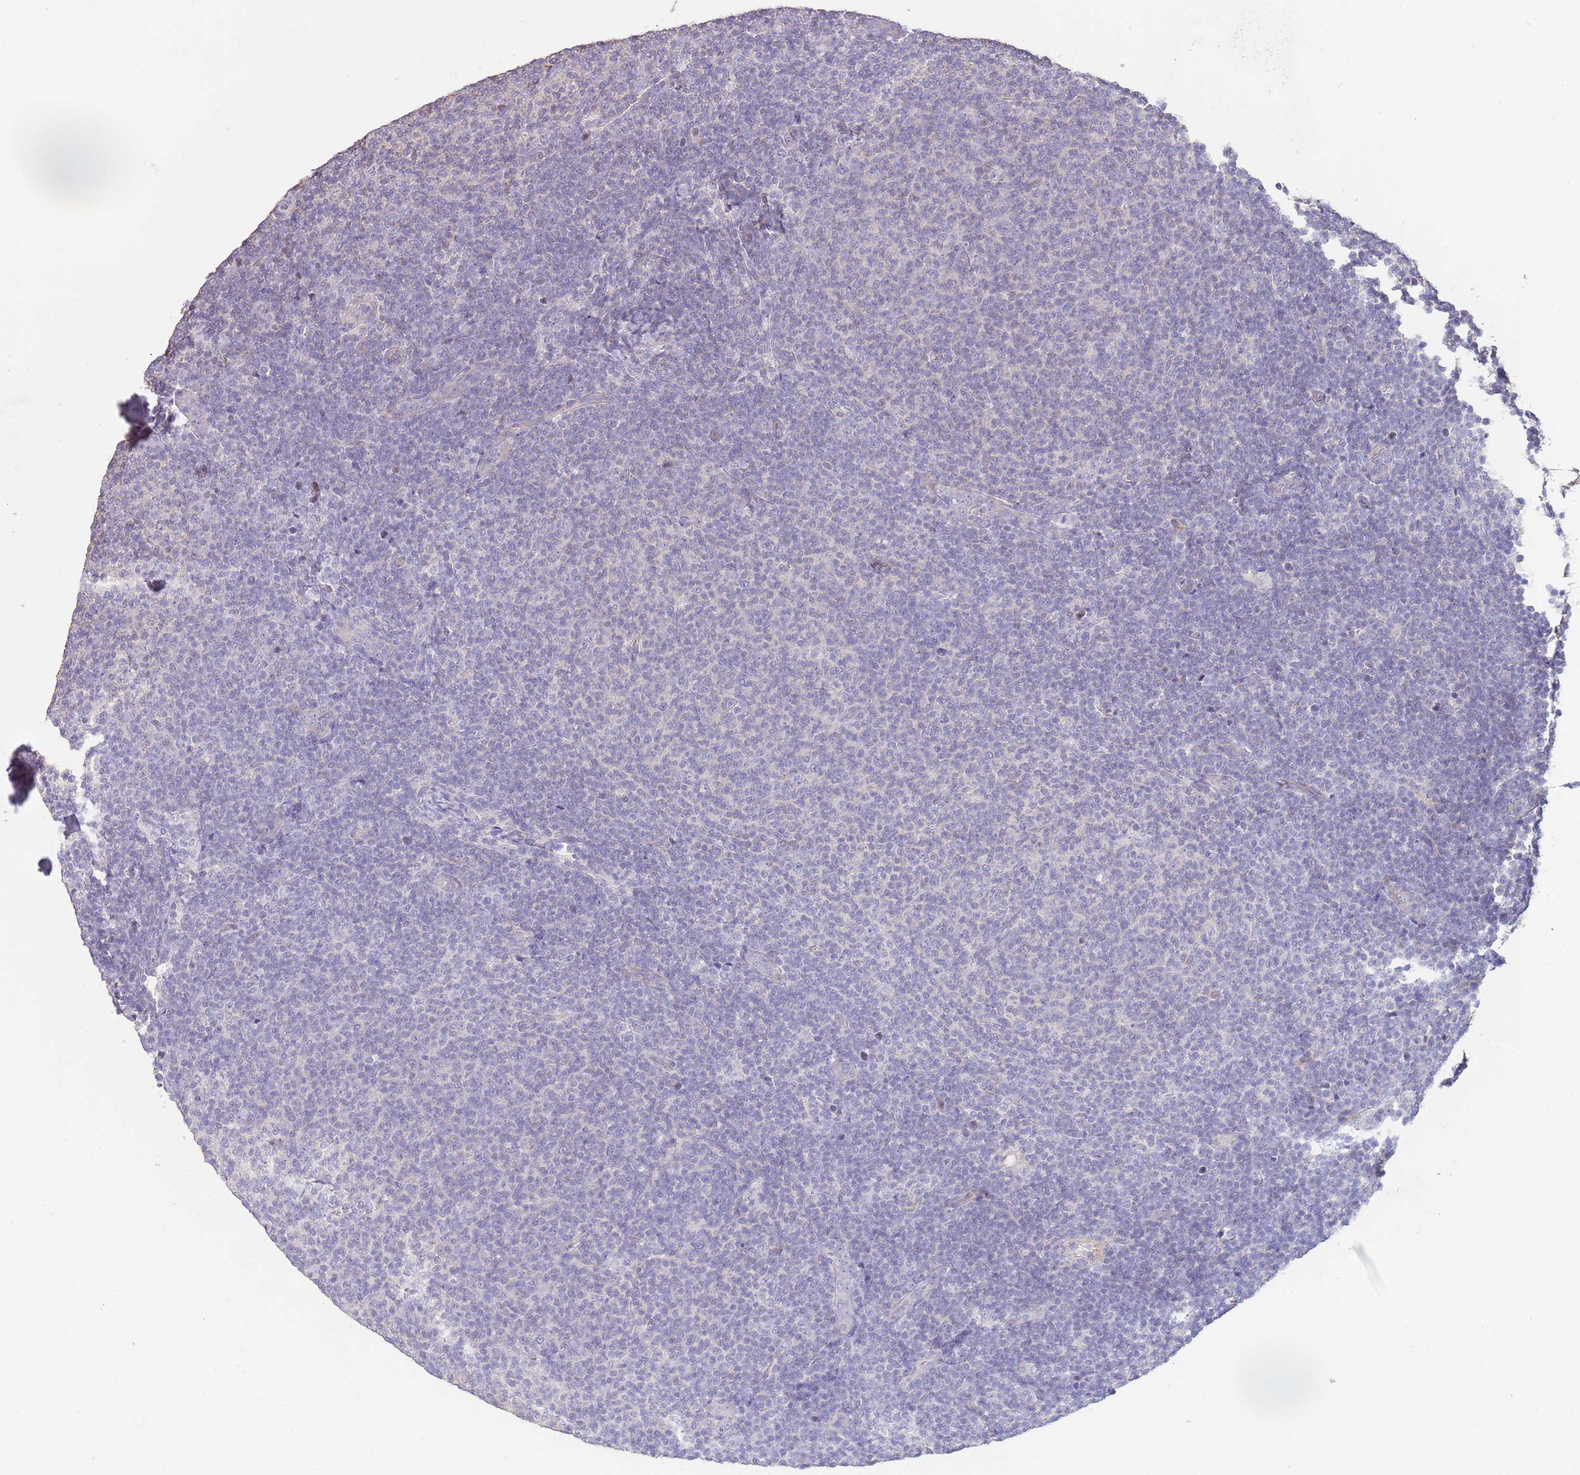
{"staining": {"intensity": "negative", "quantity": "none", "location": "none"}, "tissue": "lymphoma", "cell_type": "Tumor cells", "image_type": "cancer", "snomed": [{"axis": "morphology", "description": "Malignant lymphoma, non-Hodgkin's type, Low grade"}, {"axis": "topography", "description": "Lymph node"}], "caption": "Immunohistochemistry image of lymphoma stained for a protein (brown), which displays no positivity in tumor cells.", "gene": "ZNF14", "patient": {"sex": "male", "age": 66}}